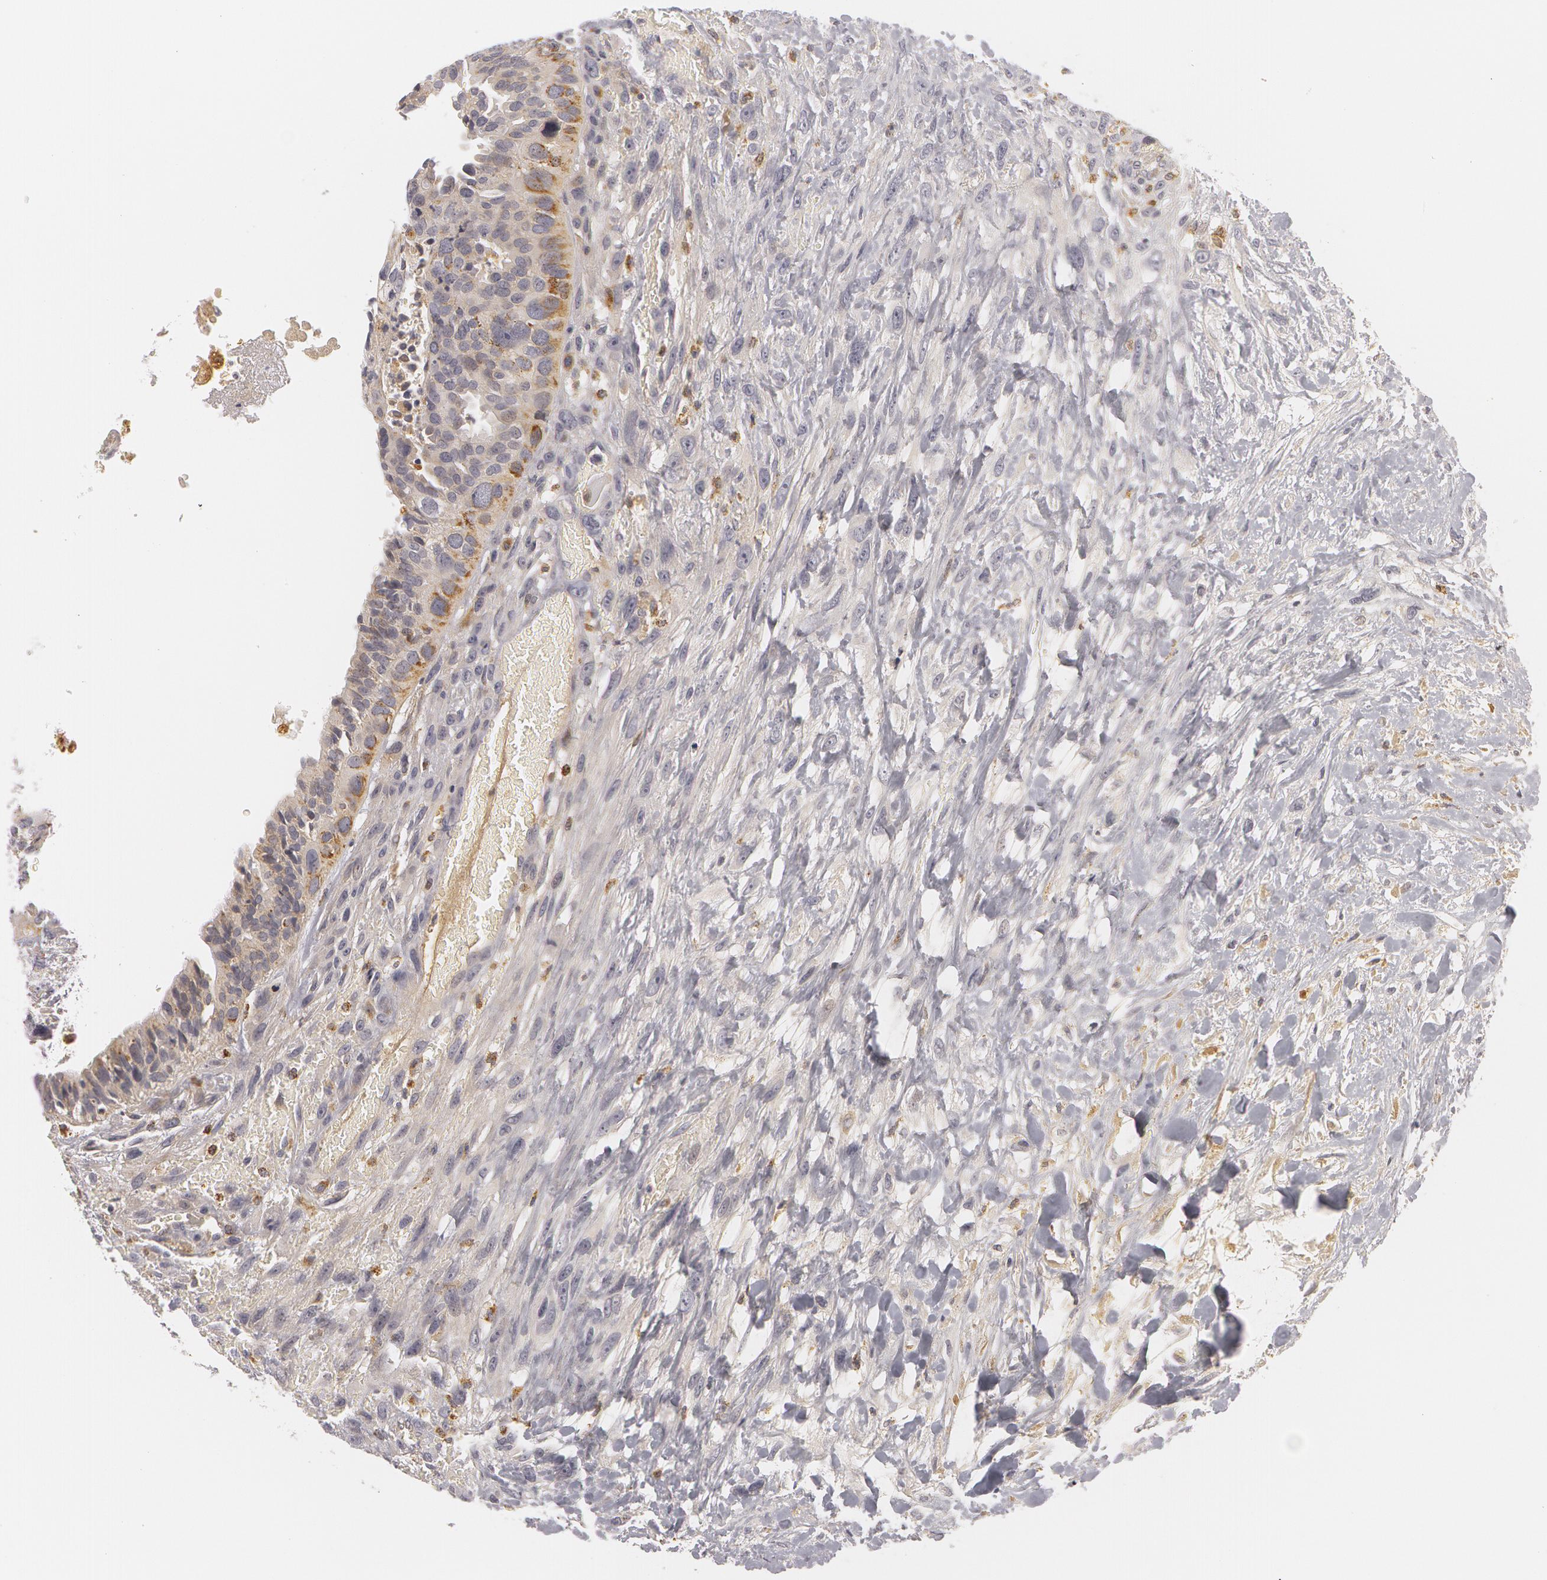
{"staining": {"intensity": "weak", "quantity": ">75%", "location": "cytoplasmic/membranous"}, "tissue": "breast cancer", "cell_type": "Tumor cells", "image_type": "cancer", "snomed": [{"axis": "morphology", "description": "Neoplasm, malignant, NOS"}, {"axis": "topography", "description": "Breast"}], "caption": "The histopathology image shows immunohistochemical staining of breast cancer (malignant neoplasm). There is weak cytoplasmic/membranous staining is present in about >75% of tumor cells. The staining was performed using DAB (3,3'-diaminobenzidine), with brown indicating positive protein expression. Nuclei are stained blue with hematoxylin.", "gene": "C7", "patient": {"sex": "female", "age": 50}}